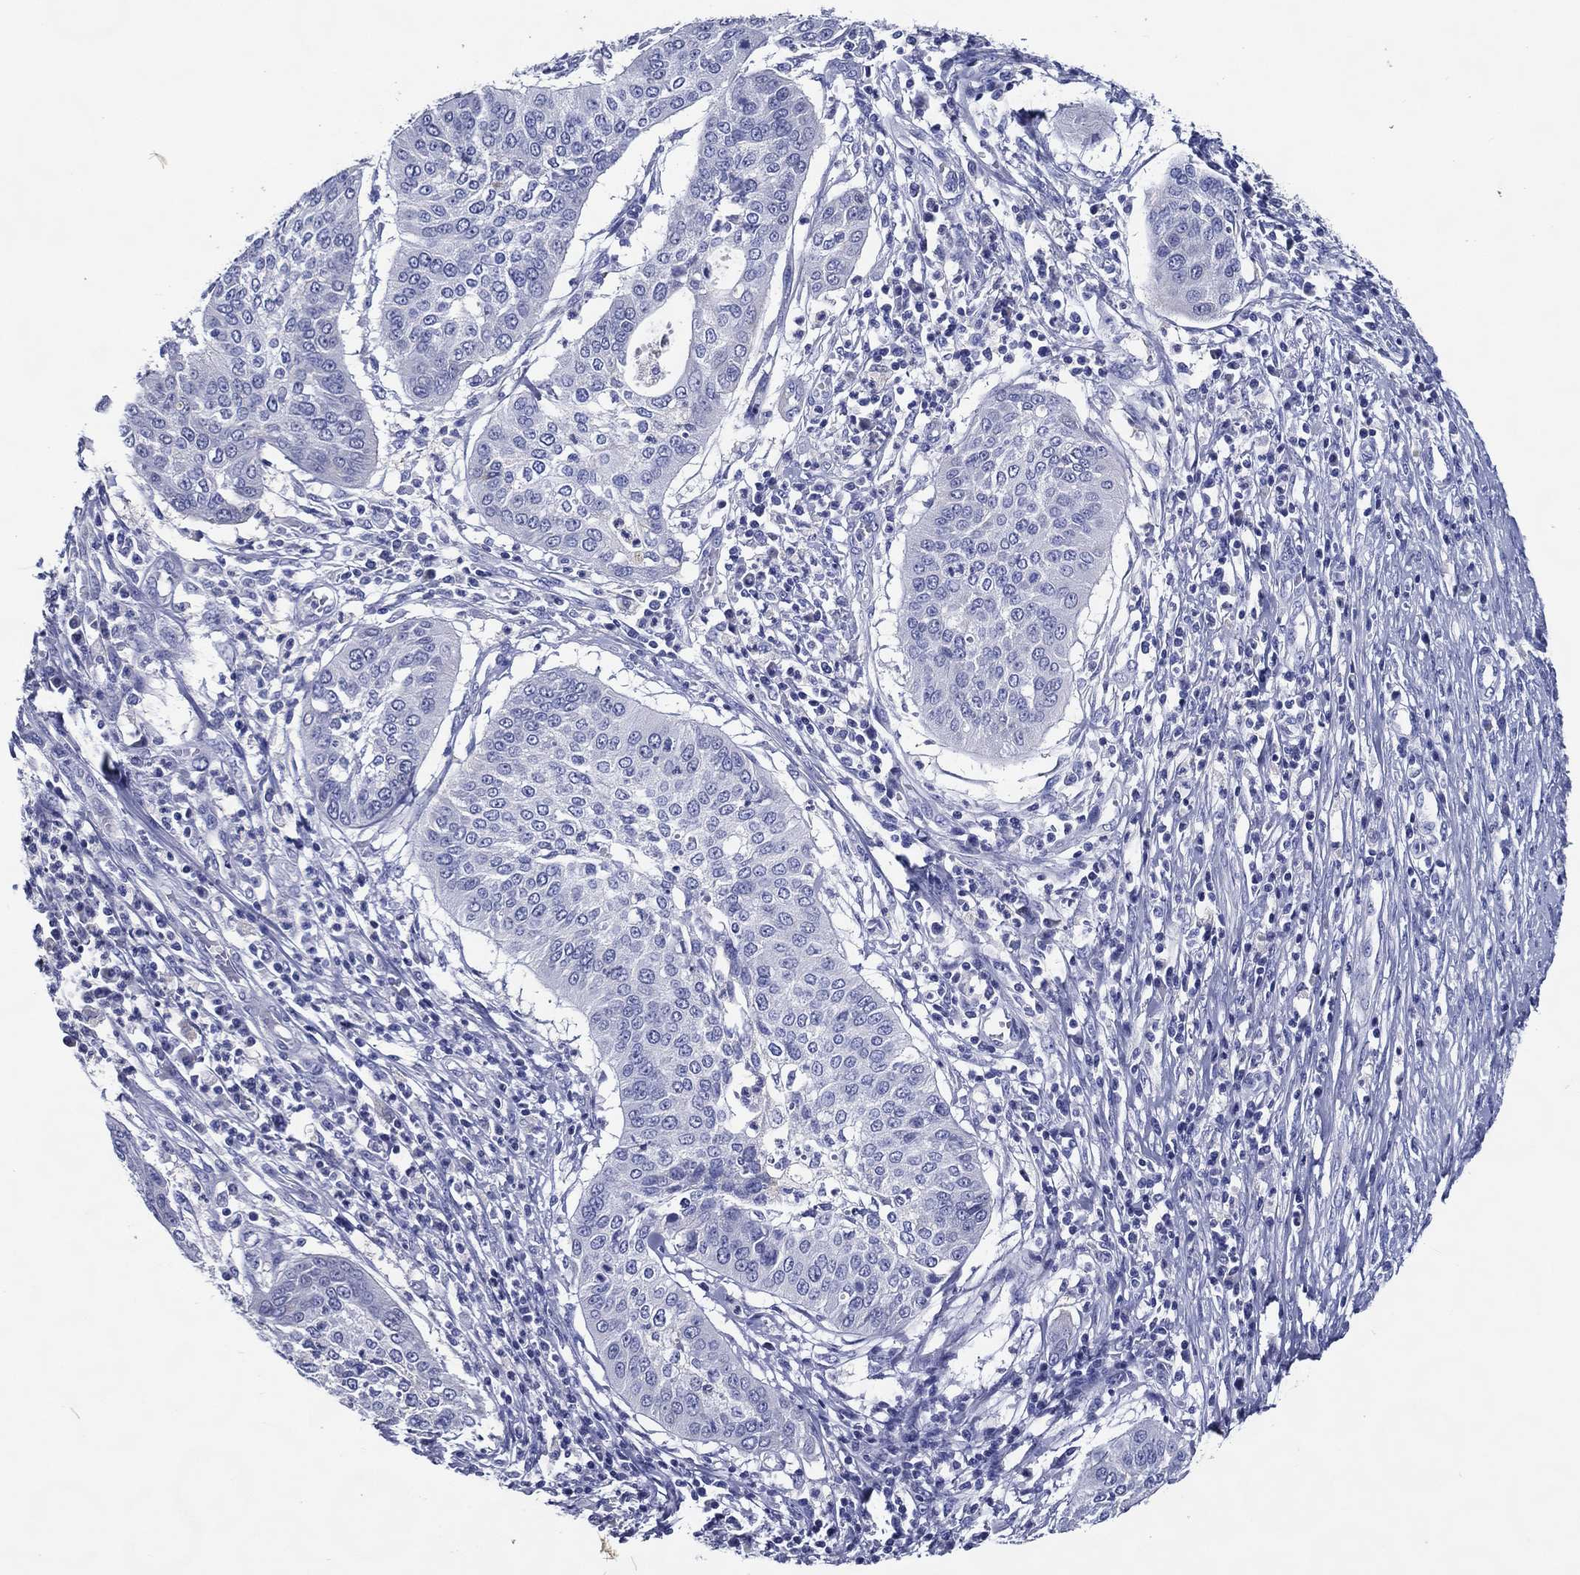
{"staining": {"intensity": "negative", "quantity": "none", "location": "none"}, "tissue": "cervical cancer", "cell_type": "Tumor cells", "image_type": "cancer", "snomed": [{"axis": "morphology", "description": "Normal tissue, NOS"}, {"axis": "morphology", "description": "Squamous cell carcinoma, NOS"}, {"axis": "topography", "description": "Cervix"}], "caption": "This photomicrograph is of cervical cancer (squamous cell carcinoma) stained with immunohistochemistry (IHC) to label a protein in brown with the nuclei are counter-stained blue. There is no expression in tumor cells.", "gene": "ACE2", "patient": {"sex": "female", "age": 39}}